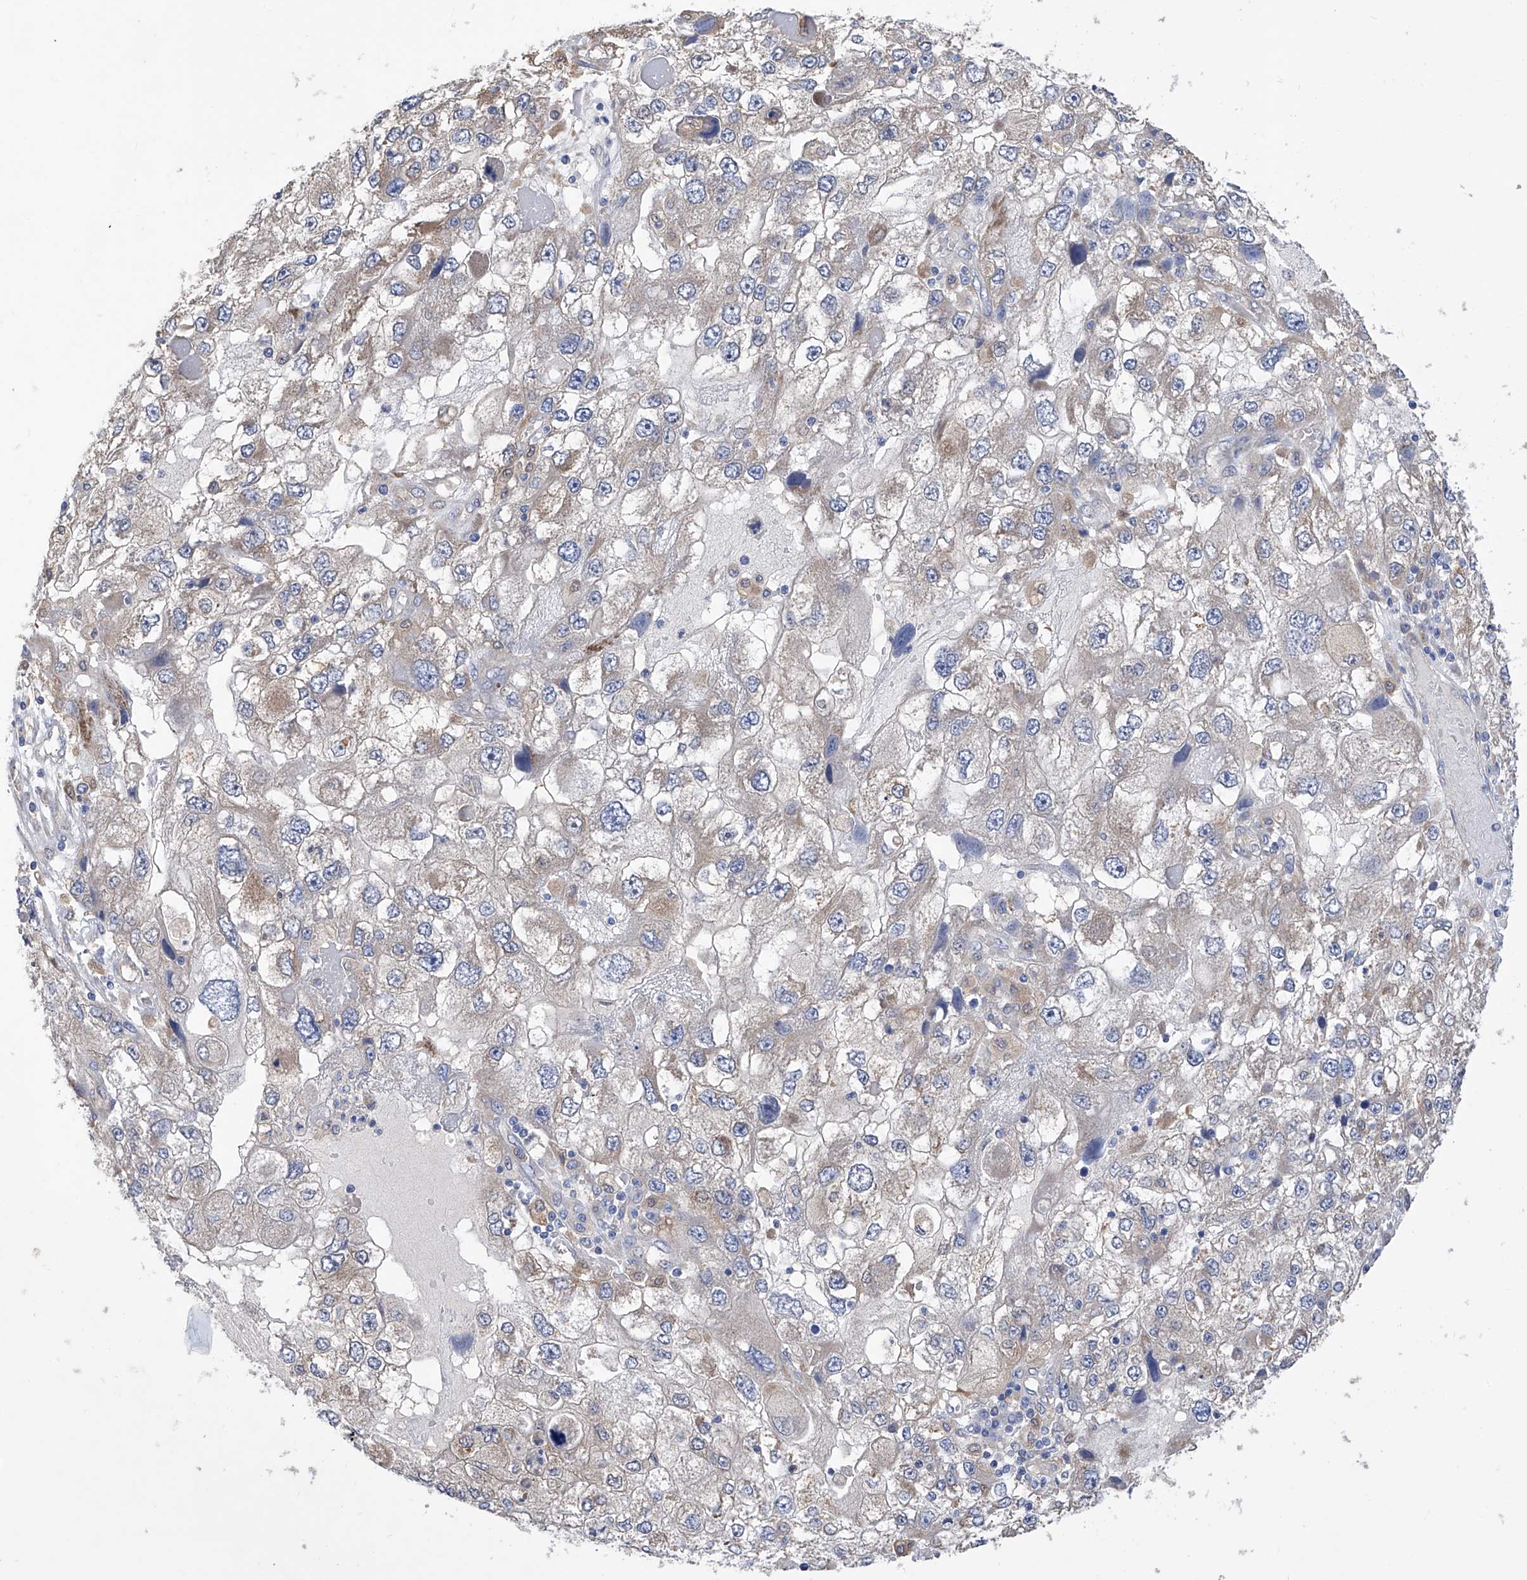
{"staining": {"intensity": "weak", "quantity": "<25%", "location": "cytoplasmic/membranous"}, "tissue": "endometrial cancer", "cell_type": "Tumor cells", "image_type": "cancer", "snomed": [{"axis": "morphology", "description": "Adenocarcinoma, NOS"}, {"axis": "topography", "description": "Endometrium"}], "caption": "This is a histopathology image of IHC staining of adenocarcinoma (endometrial), which shows no positivity in tumor cells.", "gene": "SPATA20", "patient": {"sex": "female", "age": 49}}